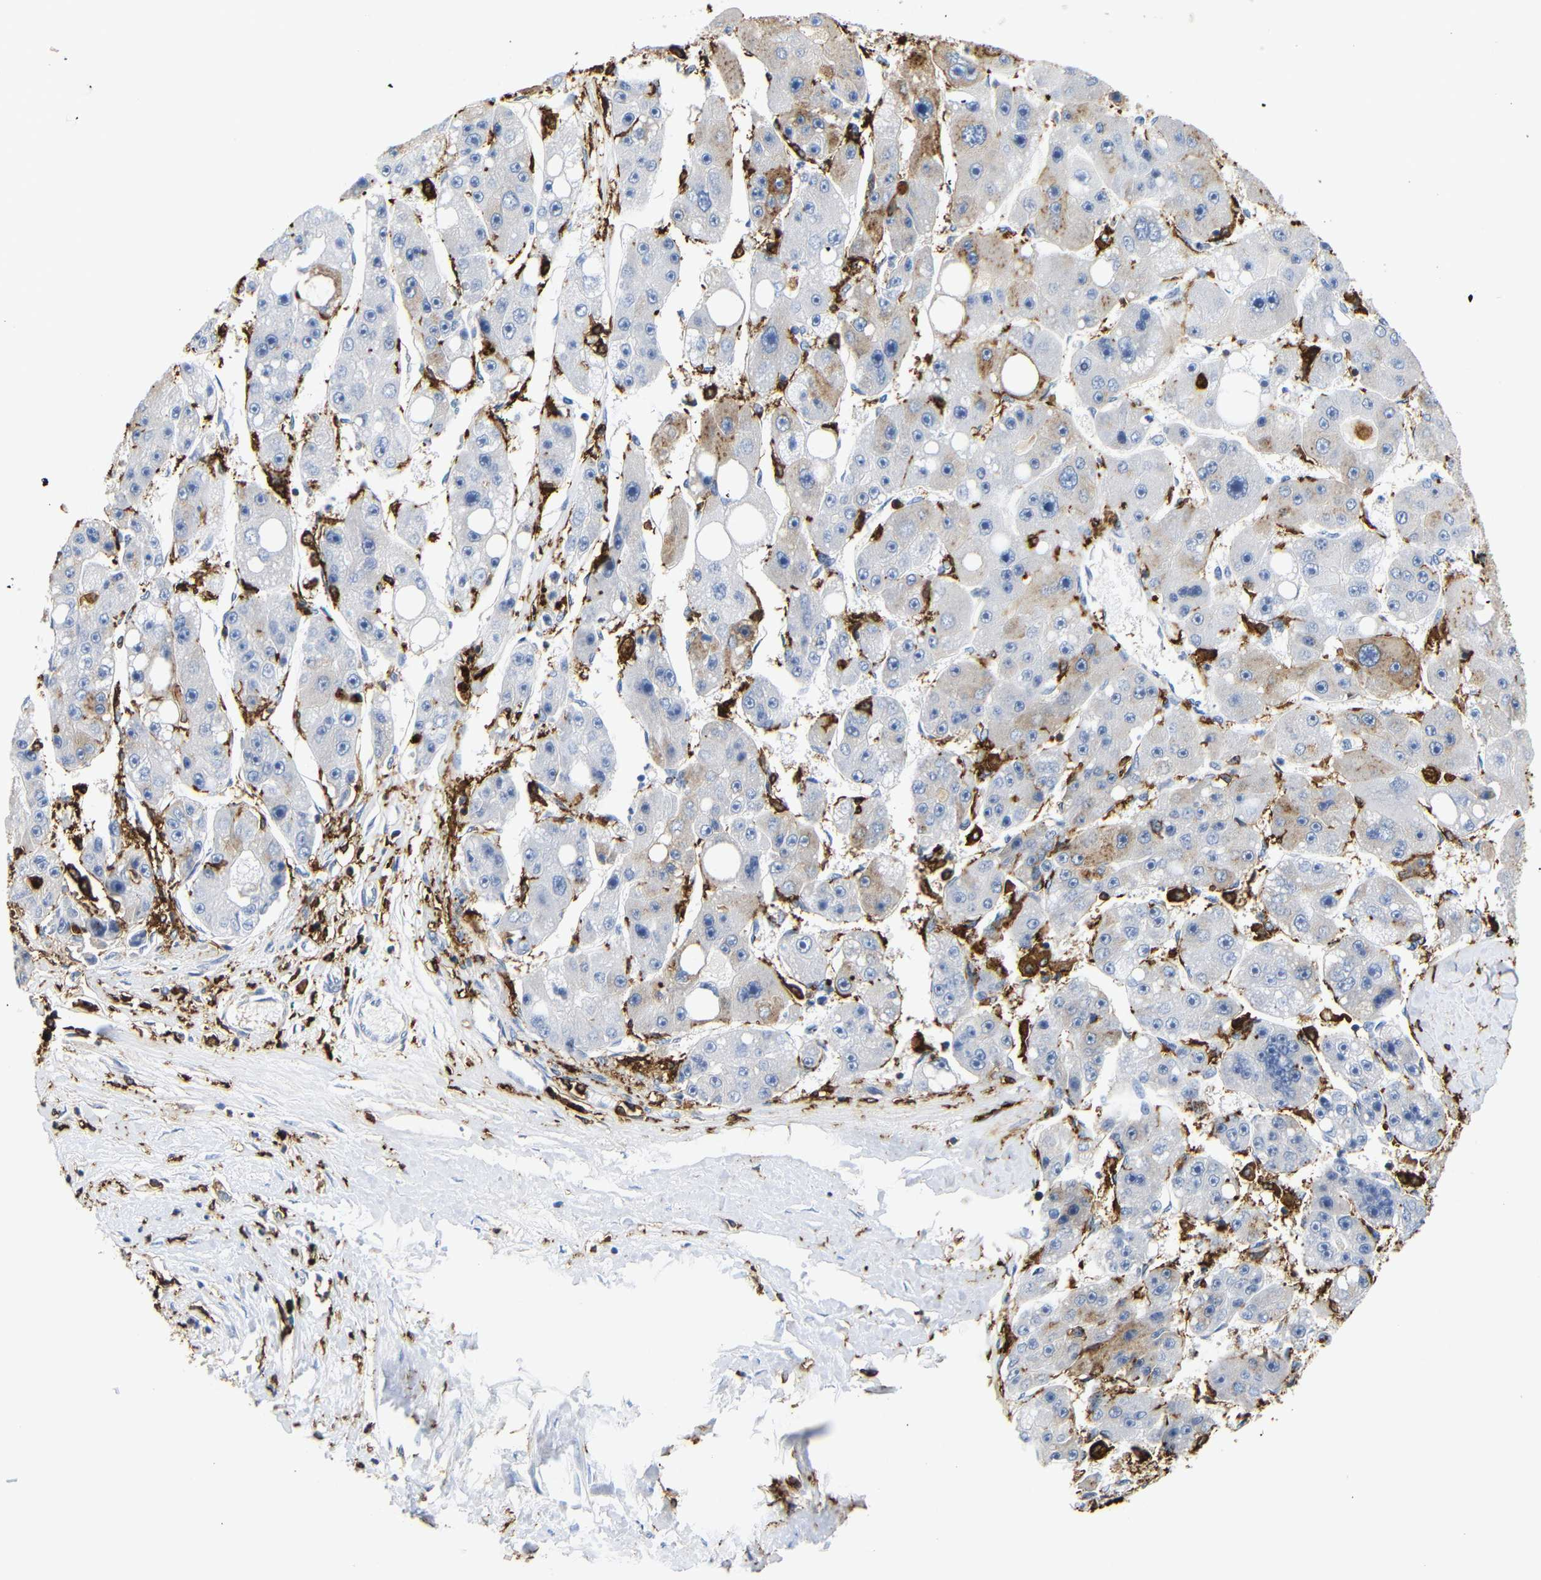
{"staining": {"intensity": "moderate", "quantity": "<25%", "location": "cytoplasmic/membranous"}, "tissue": "liver cancer", "cell_type": "Tumor cells", "image_type": "cancer", "snomed": [{"axis": "morphology", "description": "Carcinoma, Hepatocellular, NOS"}, {"axis": "topography", "description": "Liver"}], "caption": "There is low levels of moderate cytoplasmic/membranous expression in tumor cells of liver cancer, as demonstrated by immunohistochemical staining (brown color).", "gene": "HLA-DQB1", "patient": {"sex": "female", "age": 61}}